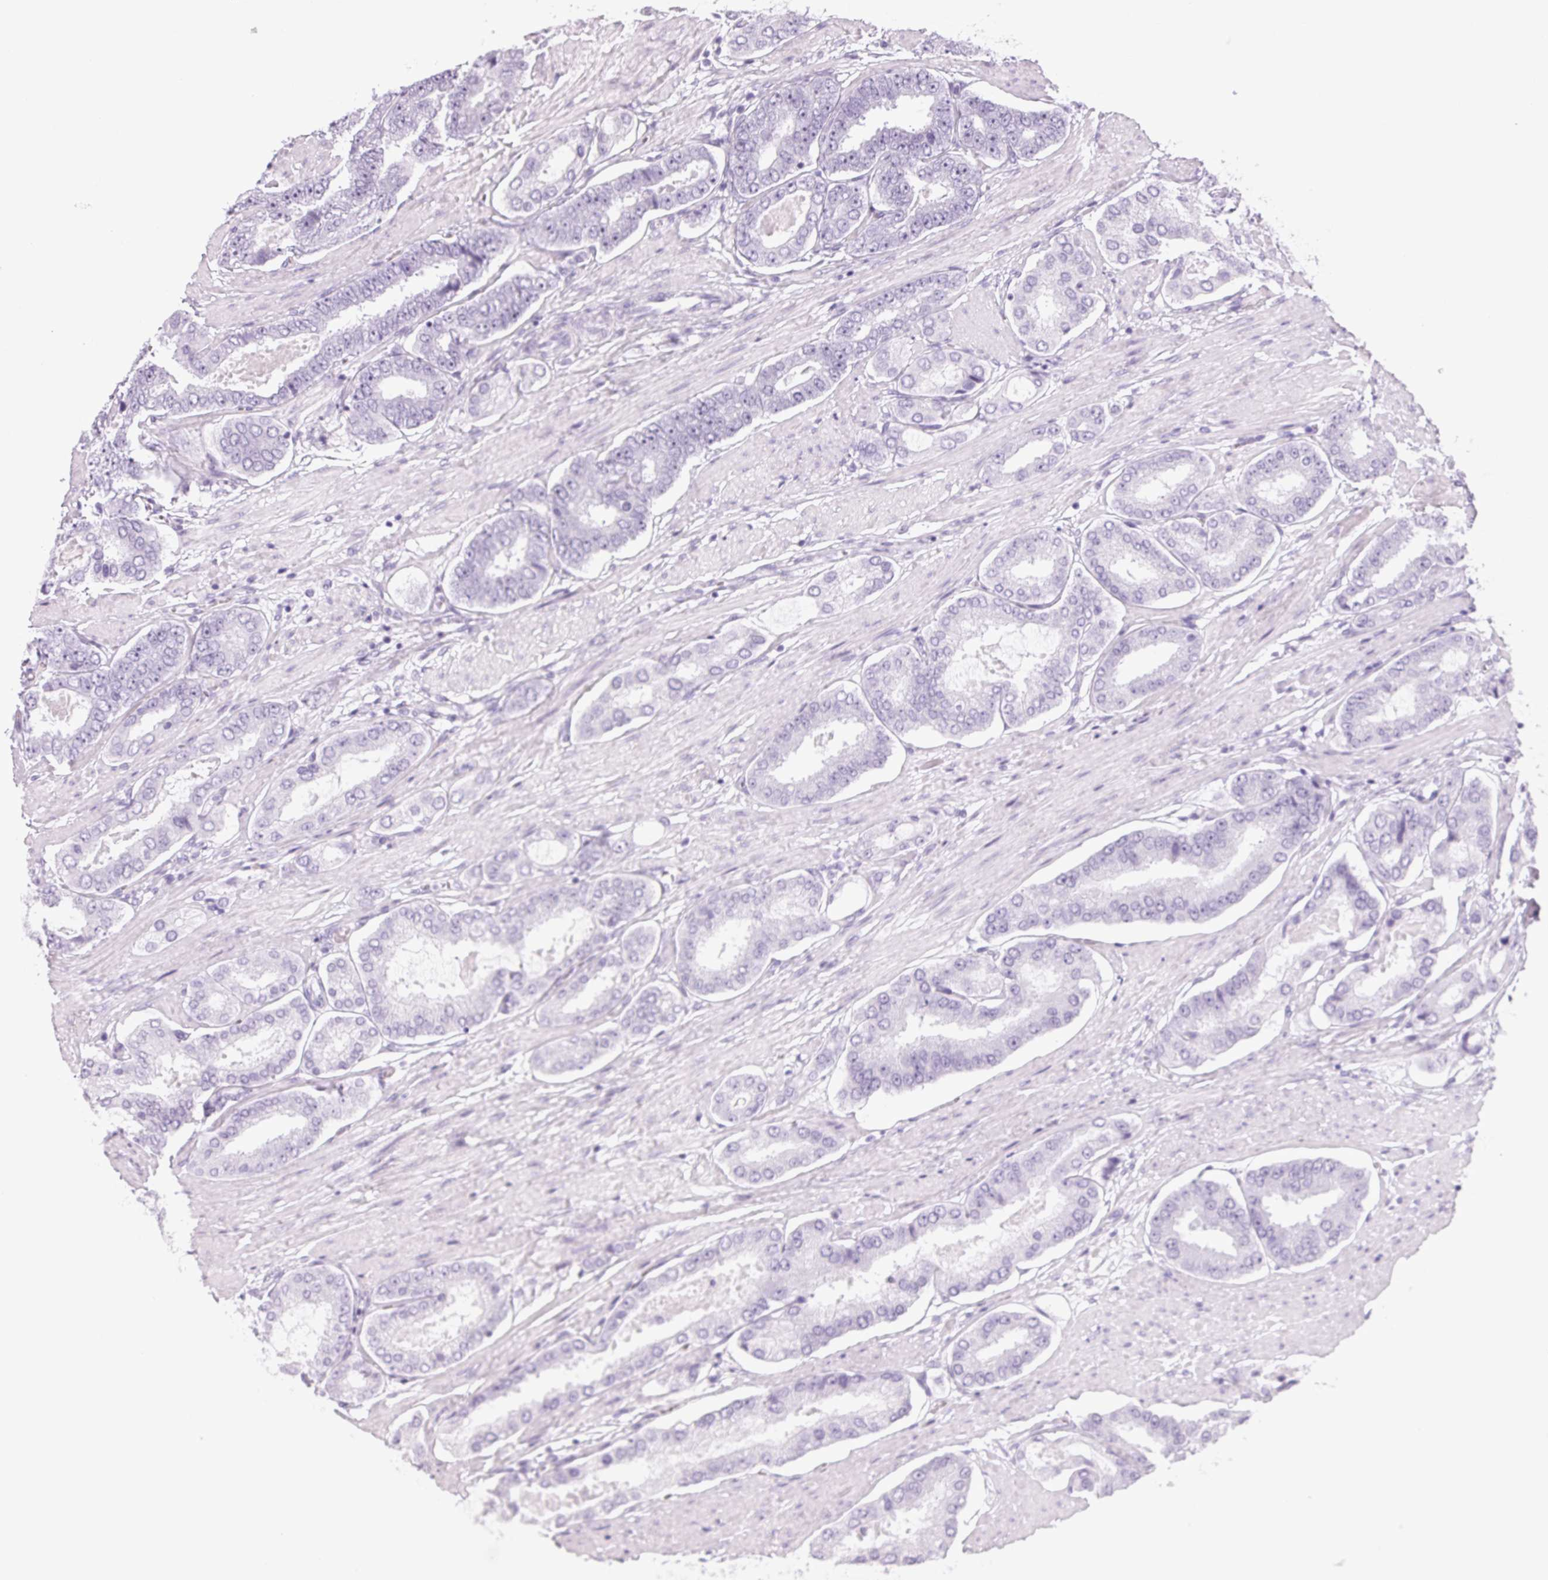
{"staining": {"intensity": "negative", "quantity": "none", "location": "none"}, "tissue": "prostate cancer", "cell_type": "Tumor cells", "image_type": "cancer", "snomed": [{"axis": "morphology", "description": "Adenocarcinoma, High grade"}, {"axis": "topography", "description": "Prostate"}], "caption": "Immunohistochemistry (IHC) of adenocarcinoma (high-grade) (prostate) demonstrates no expression in tumor cells. (Immunohistochemistry (IHC), brightfield microscopy, high magnification).", "gene": "PPP1R1A", "patient": {"sex": "male", "age": 63}}